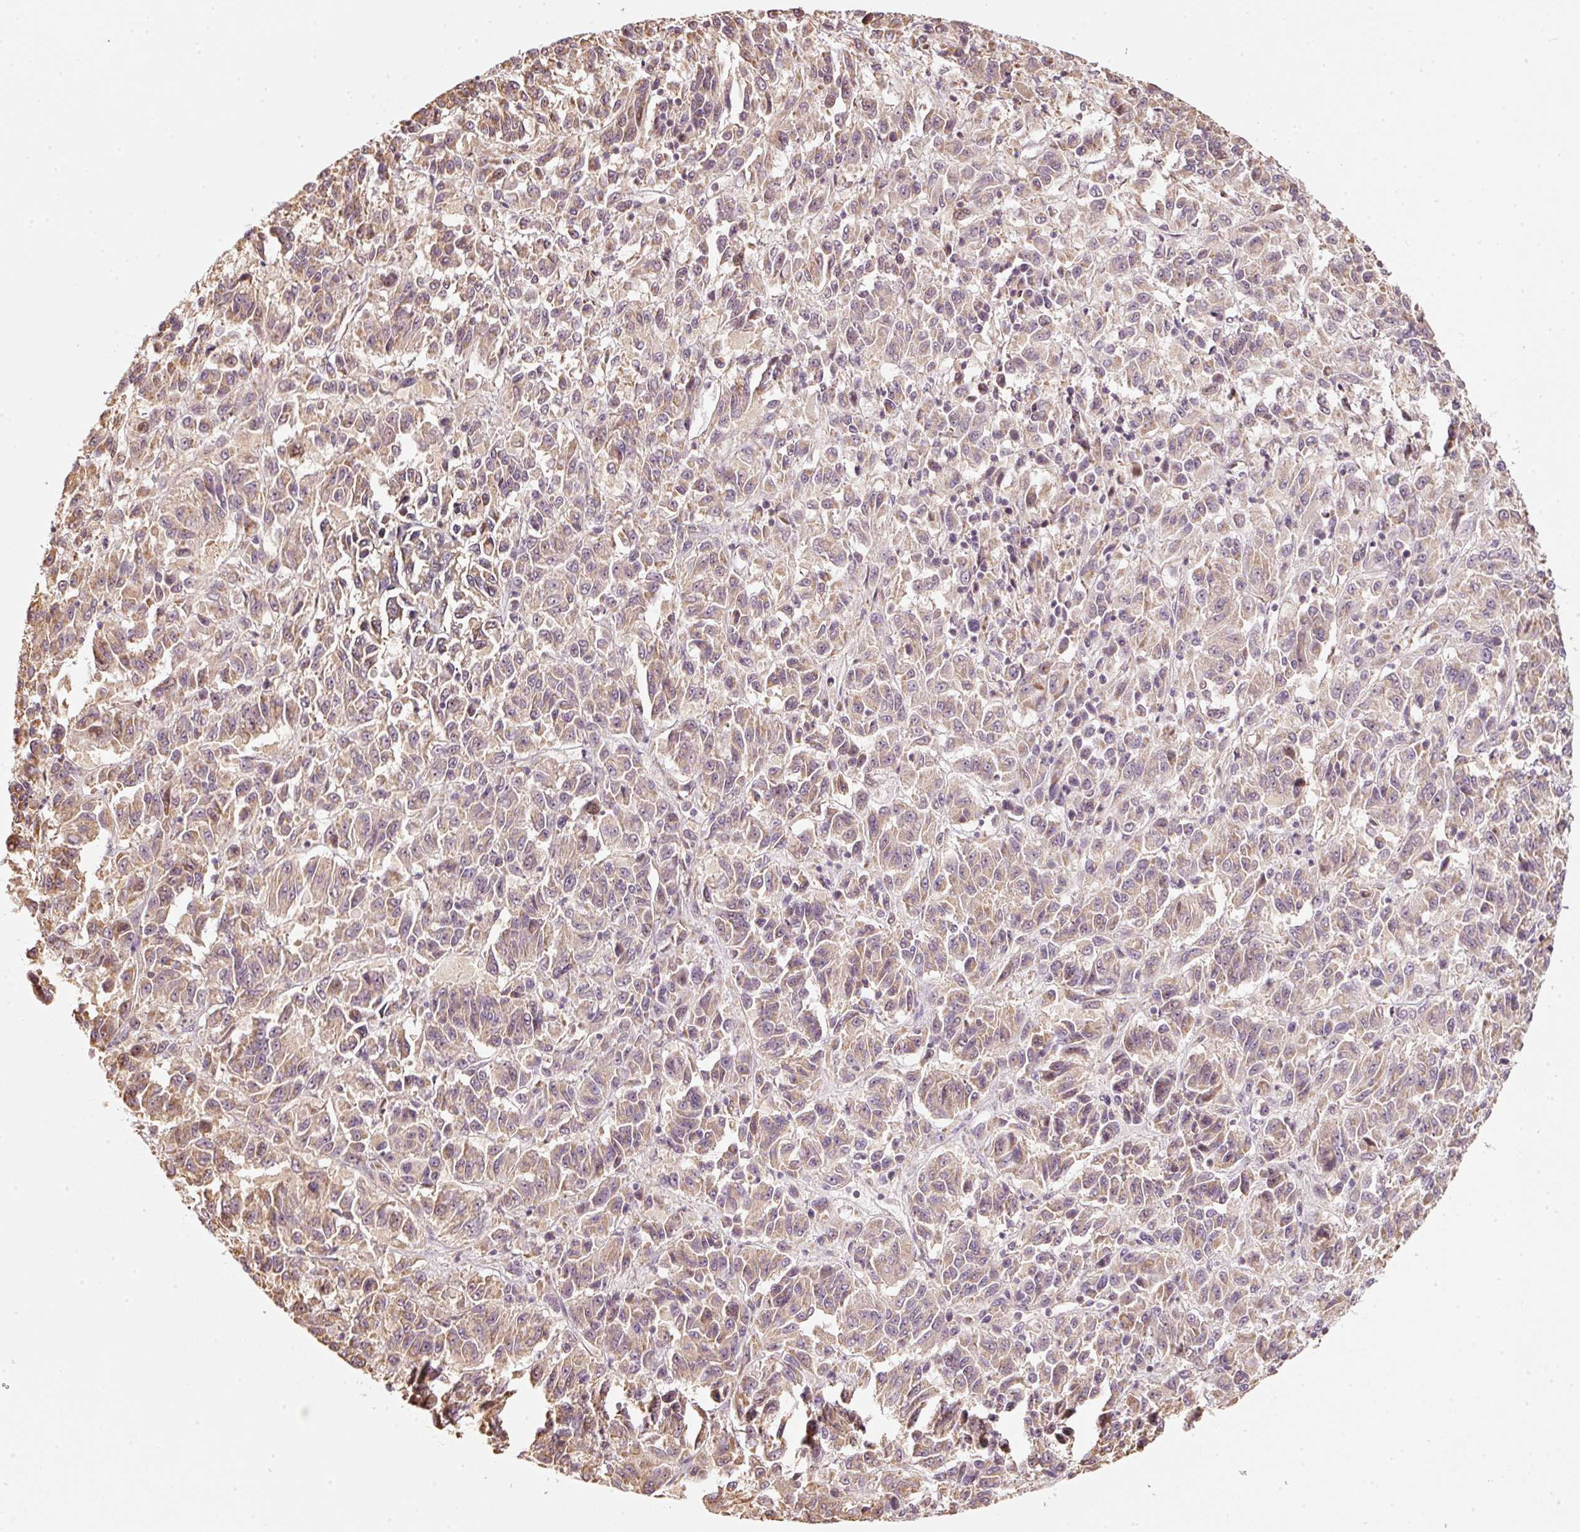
{"staining": {"intensity": "weak", "quantity": "25%-75%", "location": "cytoplasmic/membranous"}, "tissue": "melanoma", "cell_type": "Tumor cells", "image_type": "cancer", "snomed": [{"axis": "morphology", "description": "Malignant melanoma, Metastatic site"}, {"axis": "topography", "description": "Lung"}], "caption": "Tumor cells demonstrate weak cytoplasmic/membranous staining in about 25%-75% of cells in malignant melanoma (metastatic site).", "gene": "RAB35", "patient": {"sex": "male", "age": 64}}